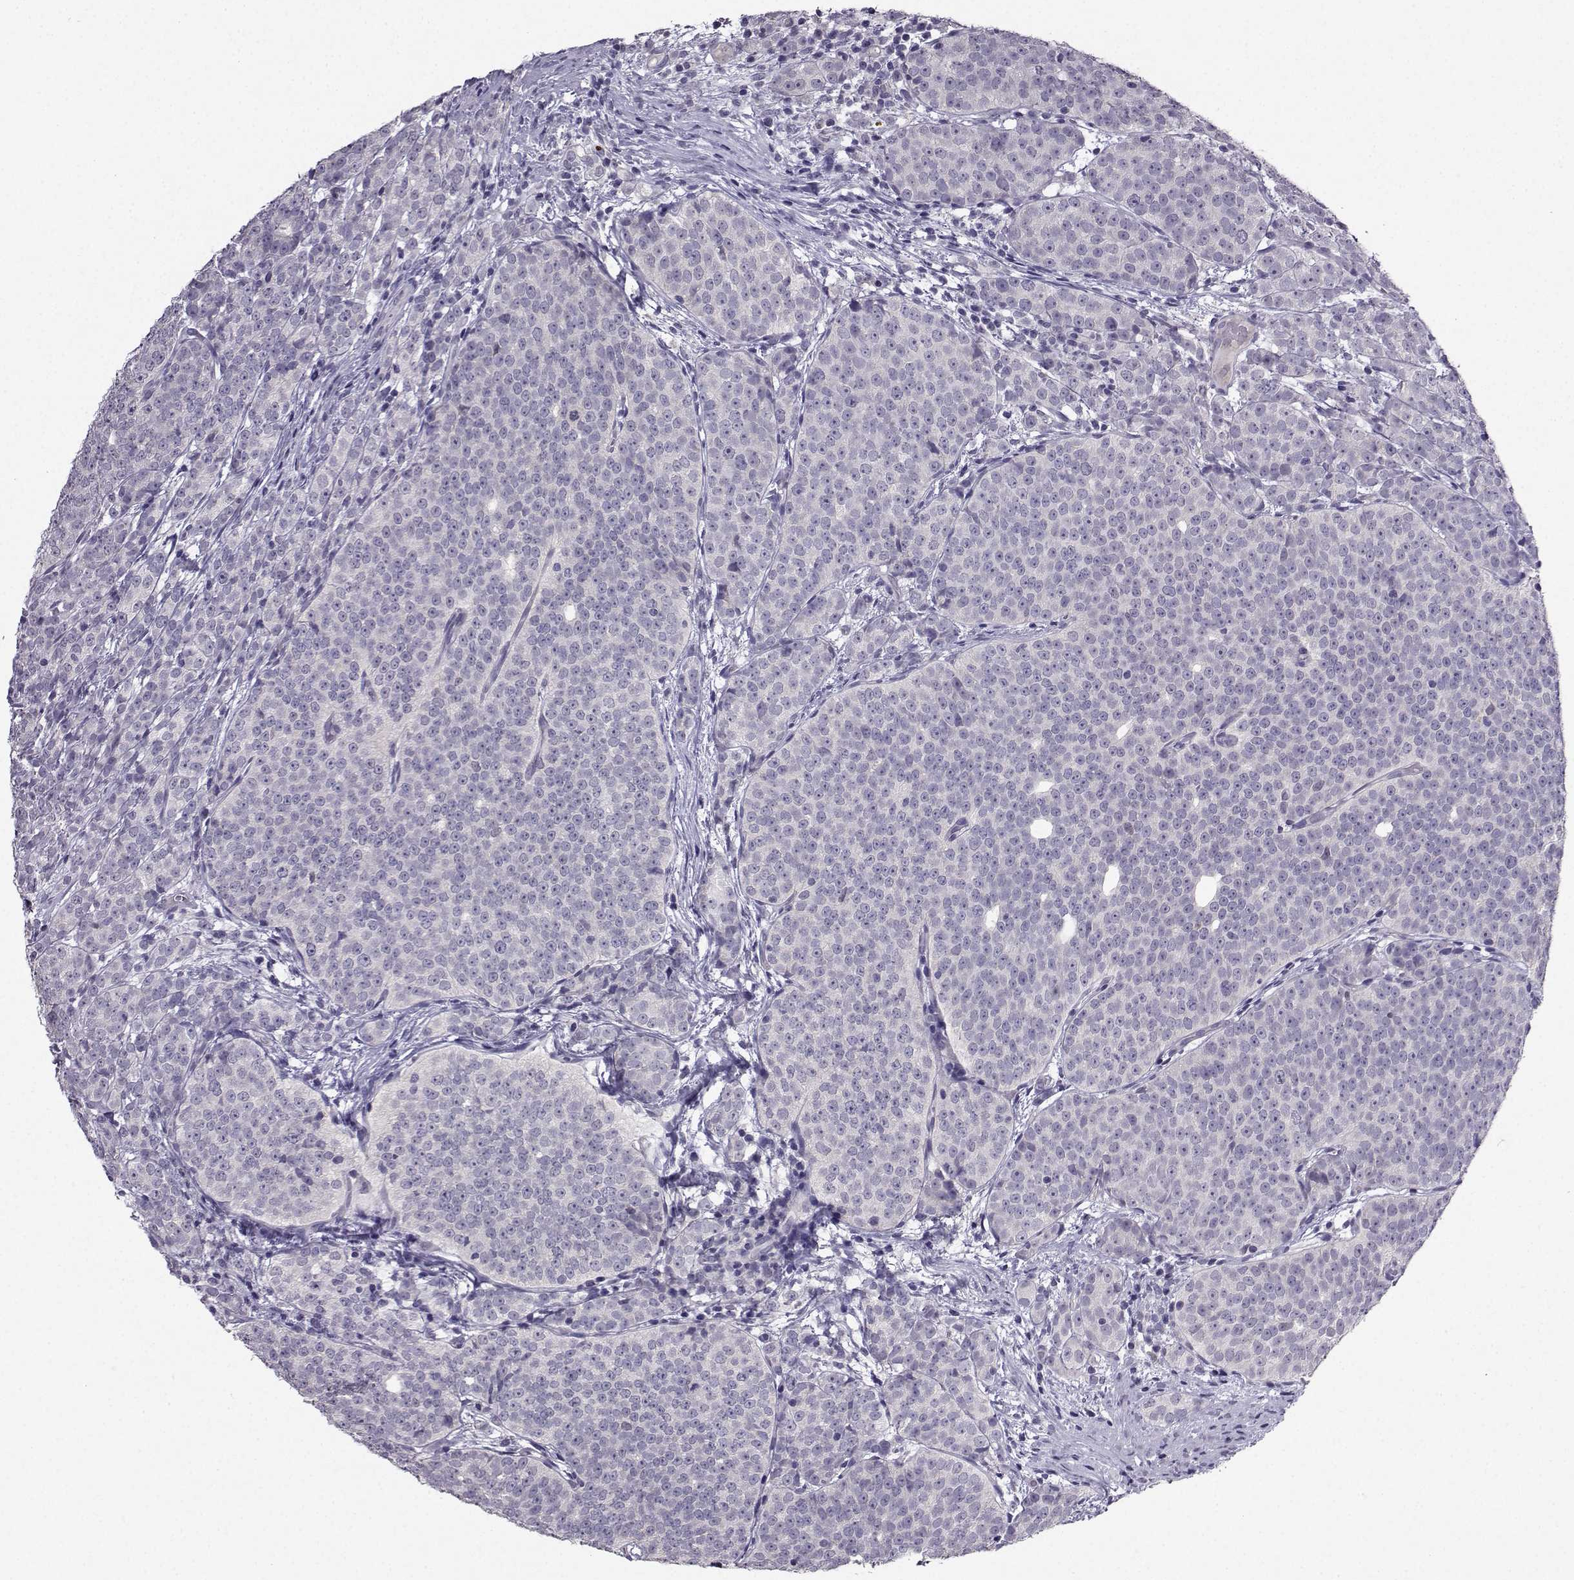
{"staining": {"intensity": "negative", "quantity": "none", "location": "none"}, "tissue": "prostate cancer", "cell_type": "Tumor cells", "image_type": "cancer", "snomed": [{"axis": "morphology", "description": "Adenocarcinoma, High grade"}, {"axis": "topography", "description": "Prostate"}], "caption": "Micrograph shows no protein positivity in tumor cells of prostate cancer tissue.", "gene": "CRYBB1", "patient": {"sex": "male", "age": 53}}